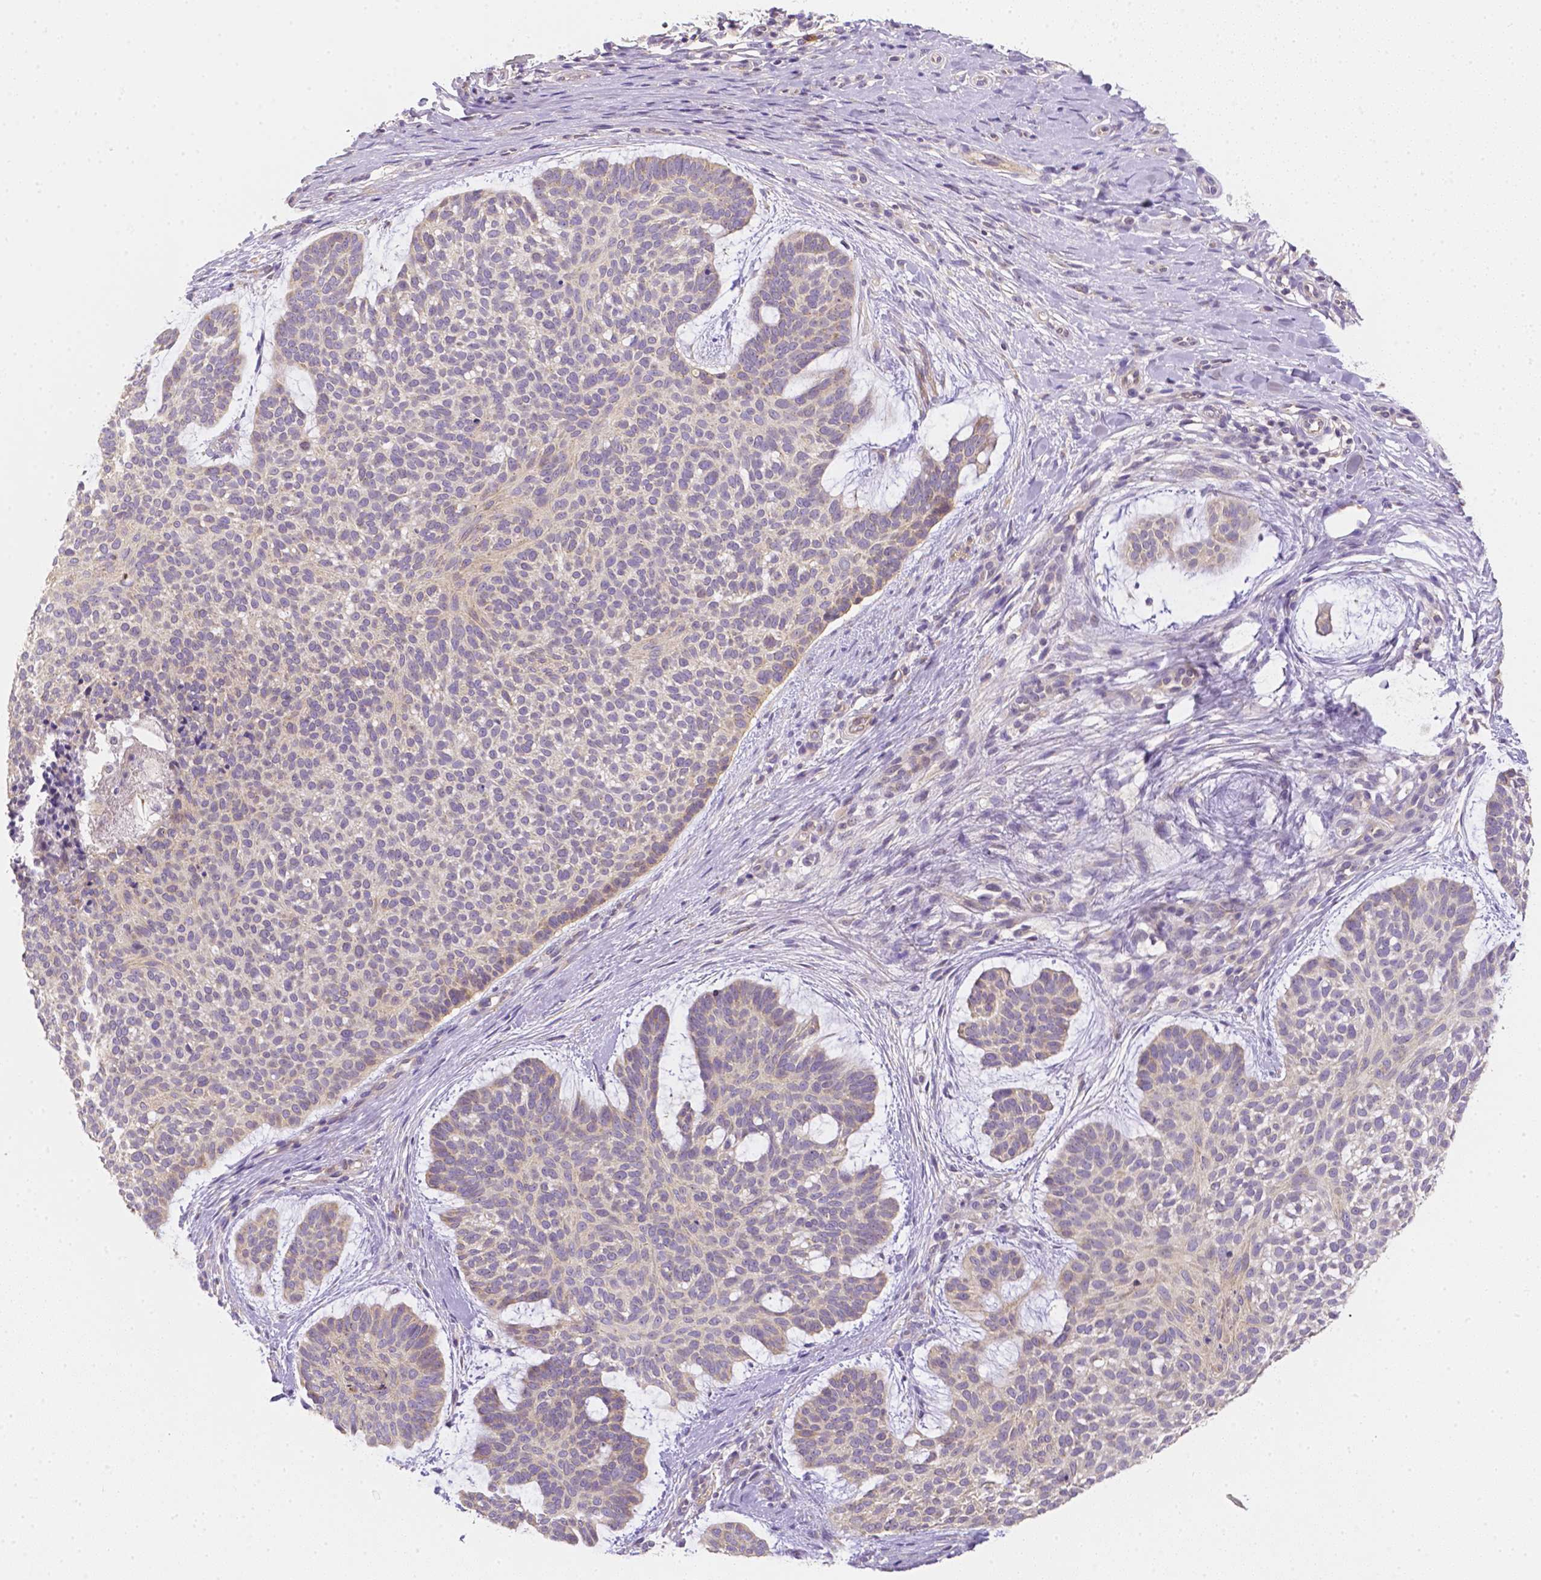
{"staining": {"intensity": "negative", "quantity": "none", "location": "none"}, "tissue": "skin cancer", "cell_type": "Tumor cells", "image_type": "cancer", "snomed": [{"axis": "morphology", "description": "Basal cell carcinoma"}, {"axis": "topography", "description": "Skin"}], "caption": "Immunohistochemical staining of skin cancer (basal cell carcinoma) exhibits no significant positivity in tumor cells.", "gene": "C10orf67", "patient": {"sex": "male", "age": 64}}